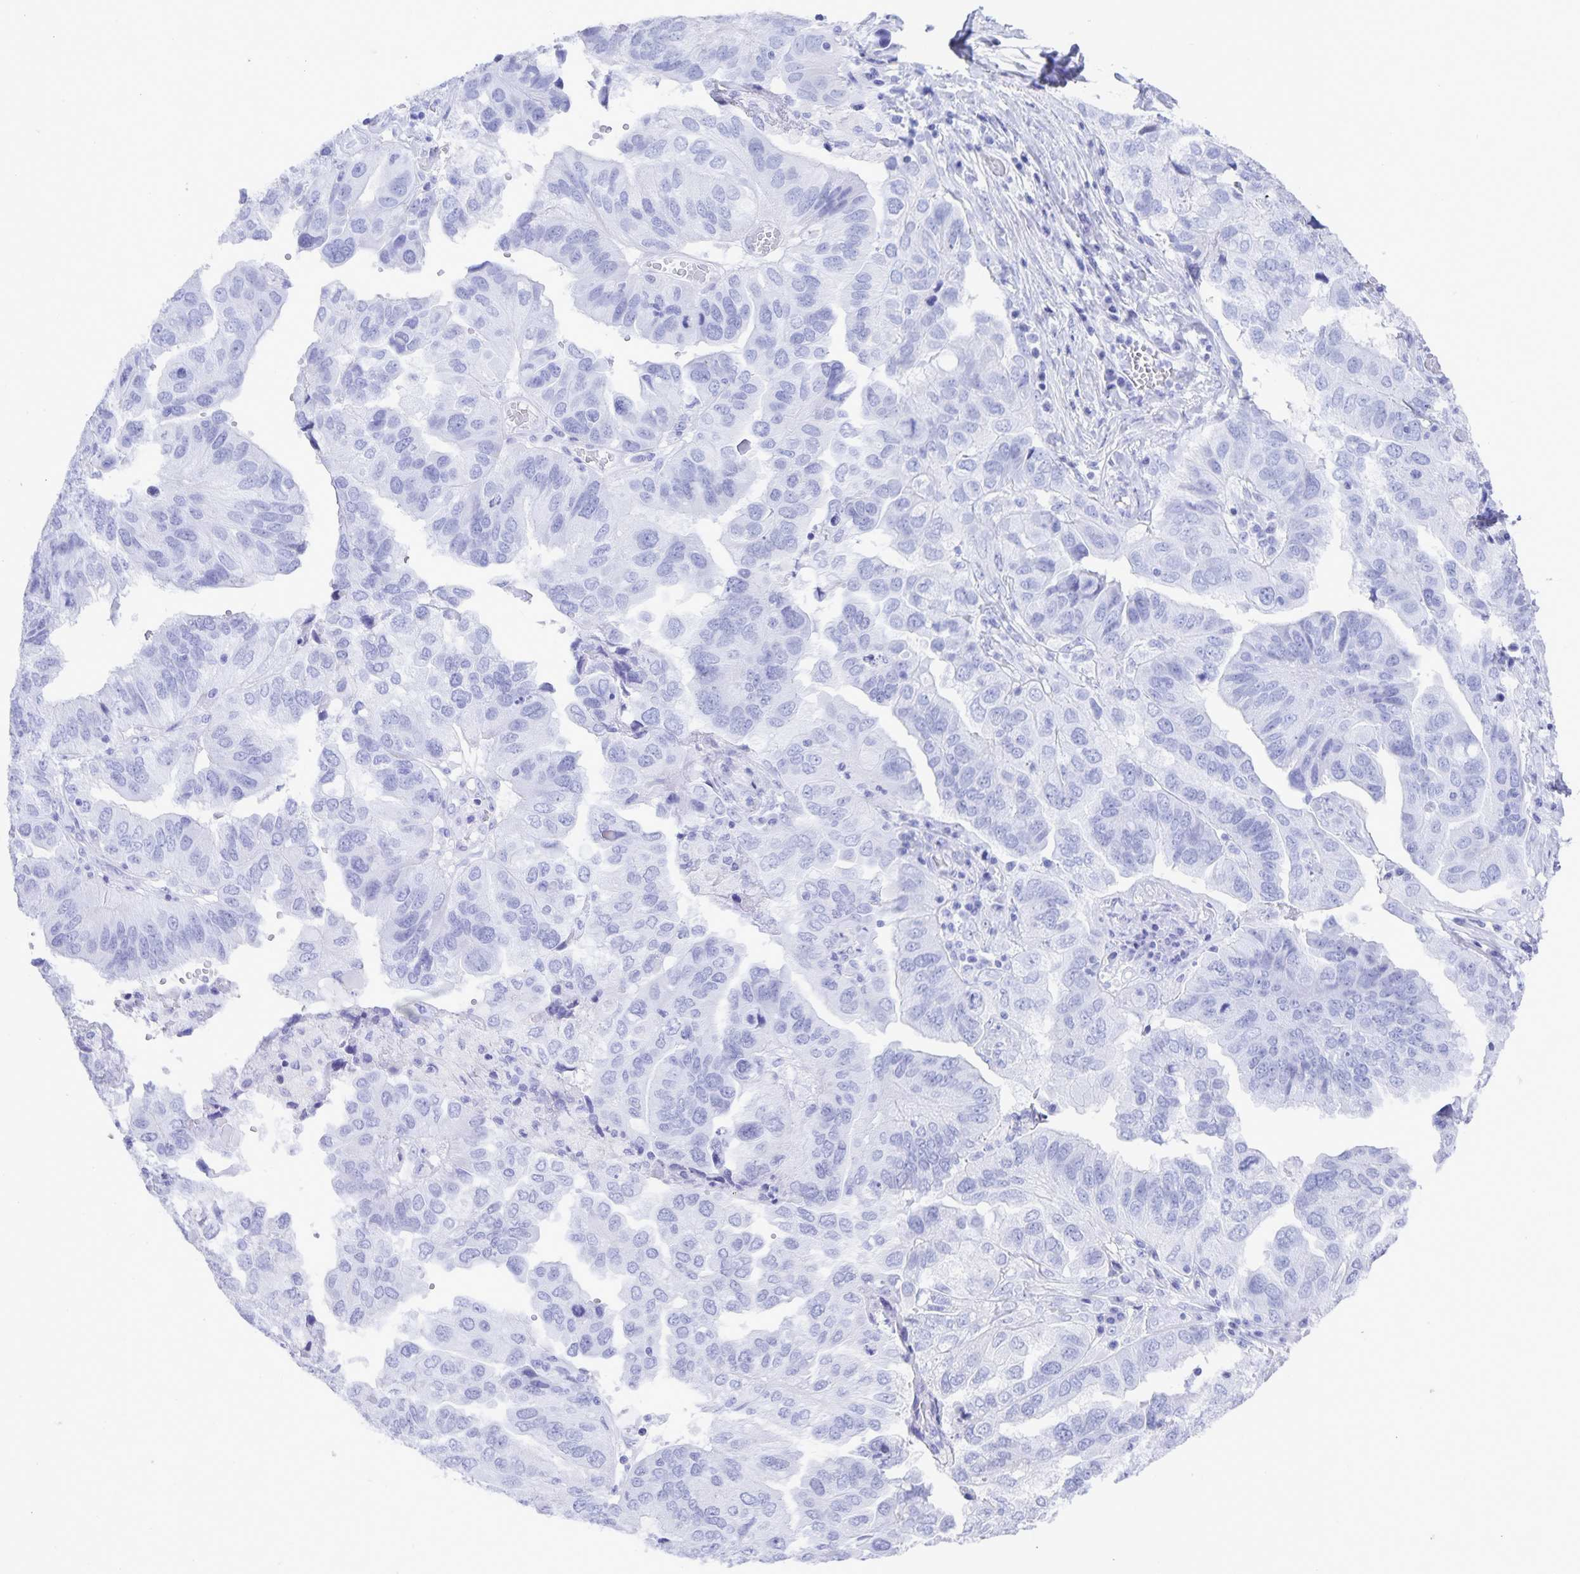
{"staining": {"intensity": "negative", "quantity": "none", "location": "none"}, "tissue": "ovarian cancer", "cell_type": "Tumor cells", "image_type": "cancer", "snomed": [{"axis": "morphology", "description": "Cystadenocarcinoma, serous, NOS"}, {"axis": "topography", "description": "Ovary"}], "caption": "Immunohistochemistry image of human ovarian serous cystadenocarcinoma stained for a protein (brown), which reveals no staining in tumor cells. (Stains: DAB (3,3'-diaminobenzidine) immunohistochemistry with hematoxylin counter stain, Microscopy: brightfield microscopy at high magnification).", "gene": "AQP4", "patient": {"sex": "female", "age": 79}}